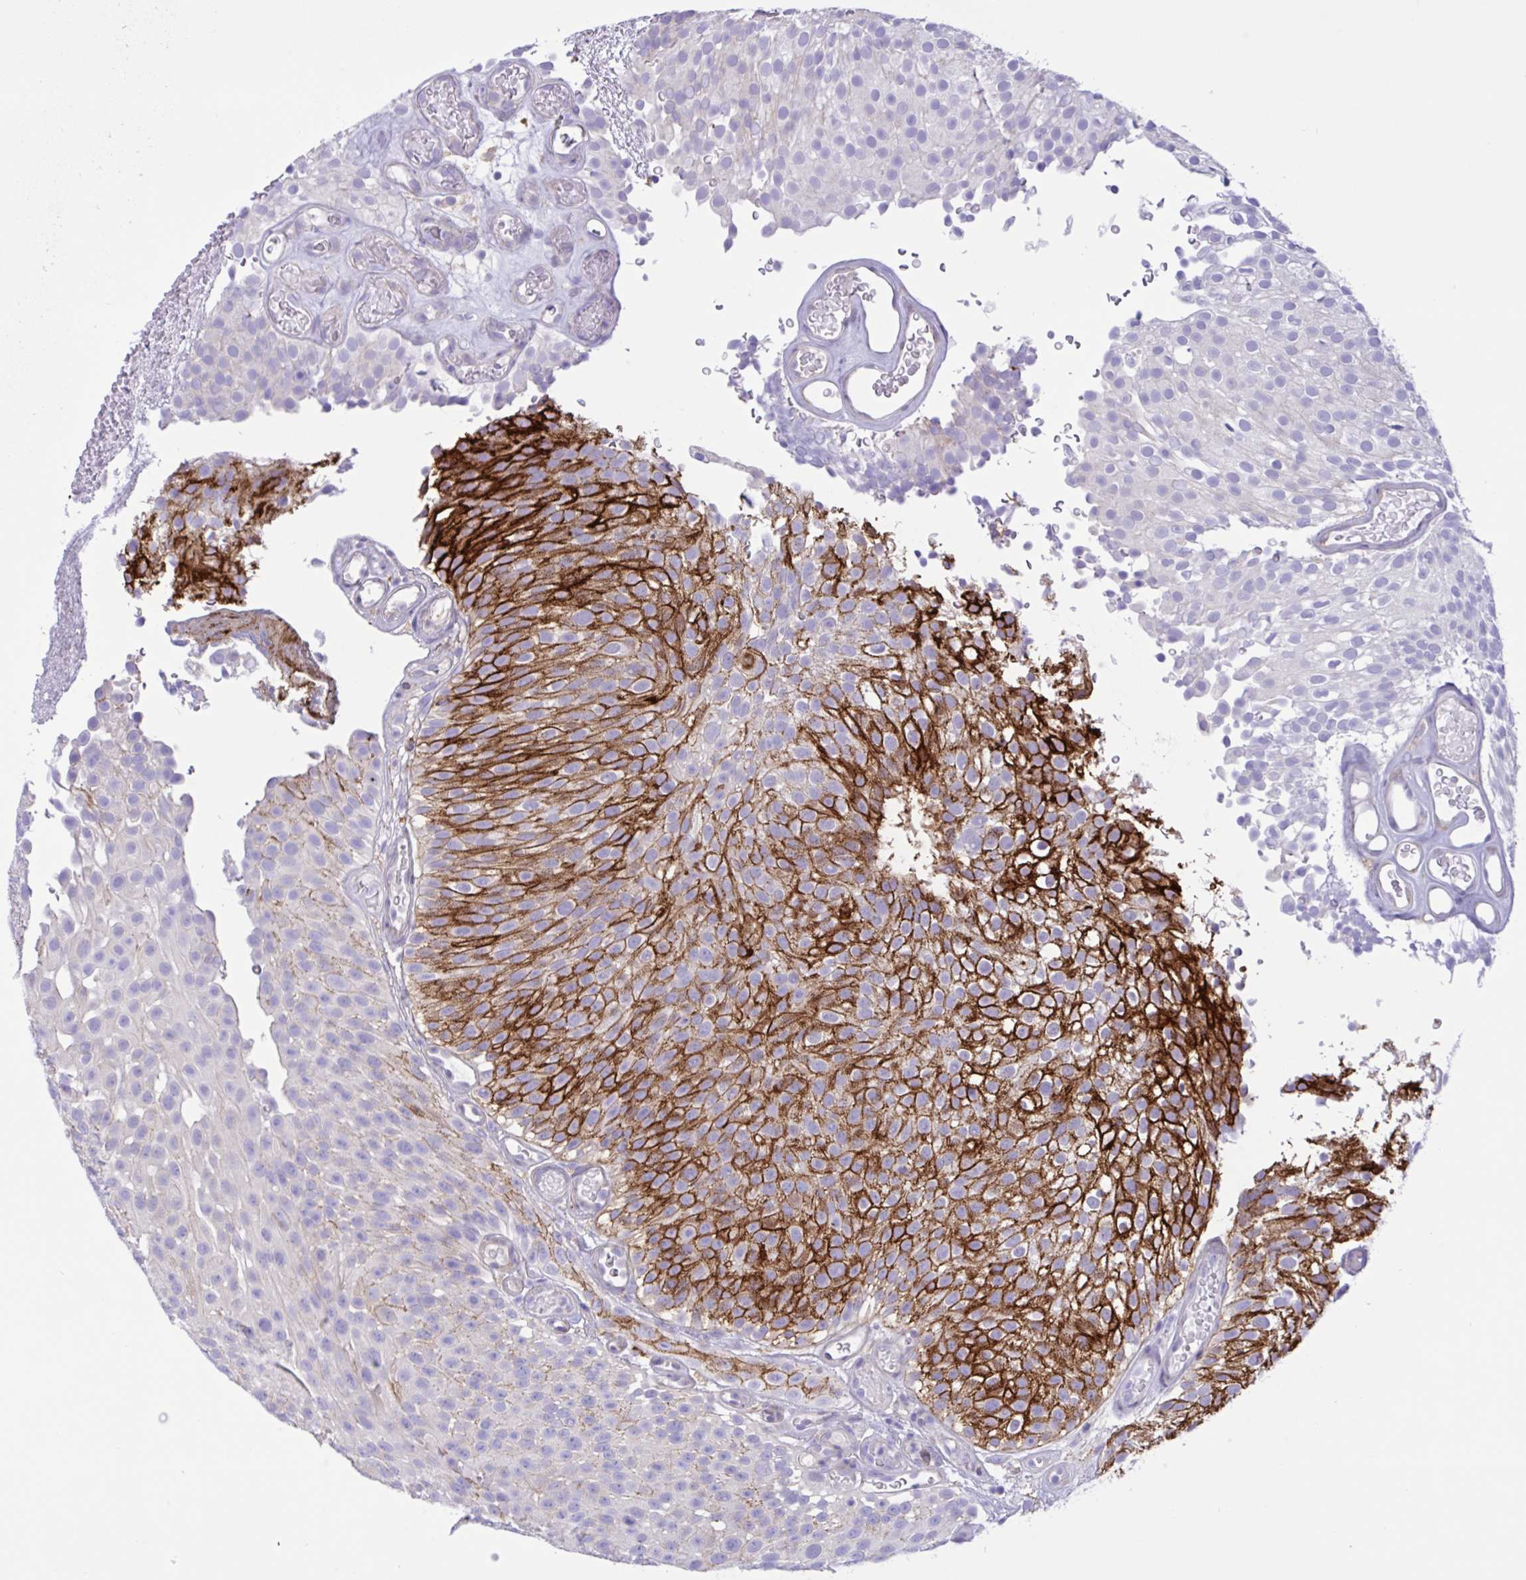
{"staining": {"intensity": "strong", "quantity": "25%-75%", "location": "cytoplasmic/membranous"}, "tissue": "urothelial cancer", "cell_type": "Tumor cells", "image_type": "cancer", "snomed": [{"axis": "morphology", "description": "Urothelial carcinoma, Low grade"}, {"axis": "topography", "description": "Urinary bladder"}], "caption": "Protein staining reveals strong cytoplasmic/membranous staining in about 25%-75% of tumor cells in urothelial cancer.", "gene": "DSC3", "patient": {"sex": "male", "age": 78}}